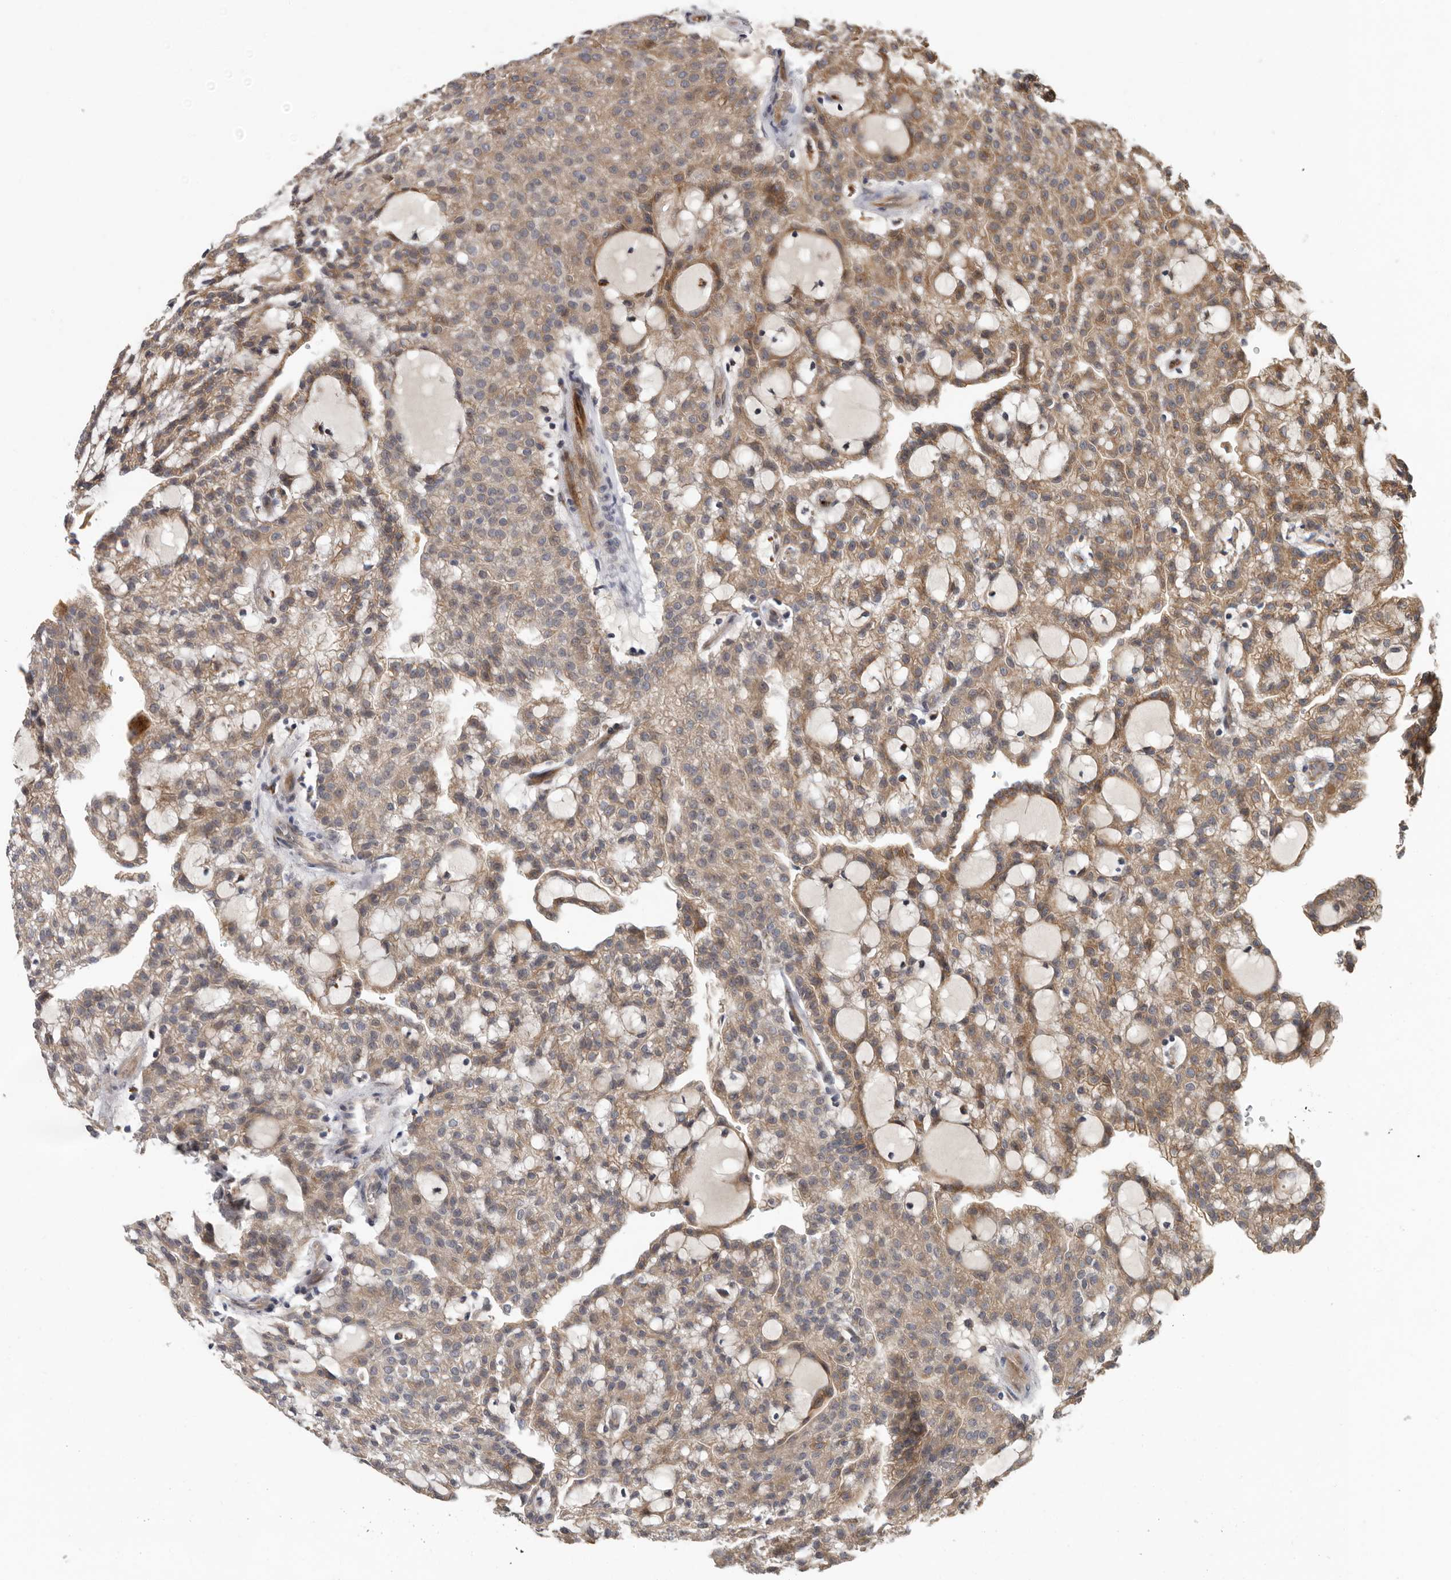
{"staining": {"intensity": "moderate", "quantity": ">75%", "location": "cytoplasmic/membranous"}, "tissue": "renal cancer", "cell_type": "Tumor cells", "image_type": "cancer", "snomed": [{"axis": "morphology", "description": "Adenocarcinoma, NOS"}, {"axis": "topography", "description": "Kidney"}], "caption": "Renal cancer stained for a protein (brown) displays moderate cytoplasmic/membranous positive staining in approximately >75% of tumor cells.", "gene": "MTF1", "patient": {"sex": "male", "age": 63}}